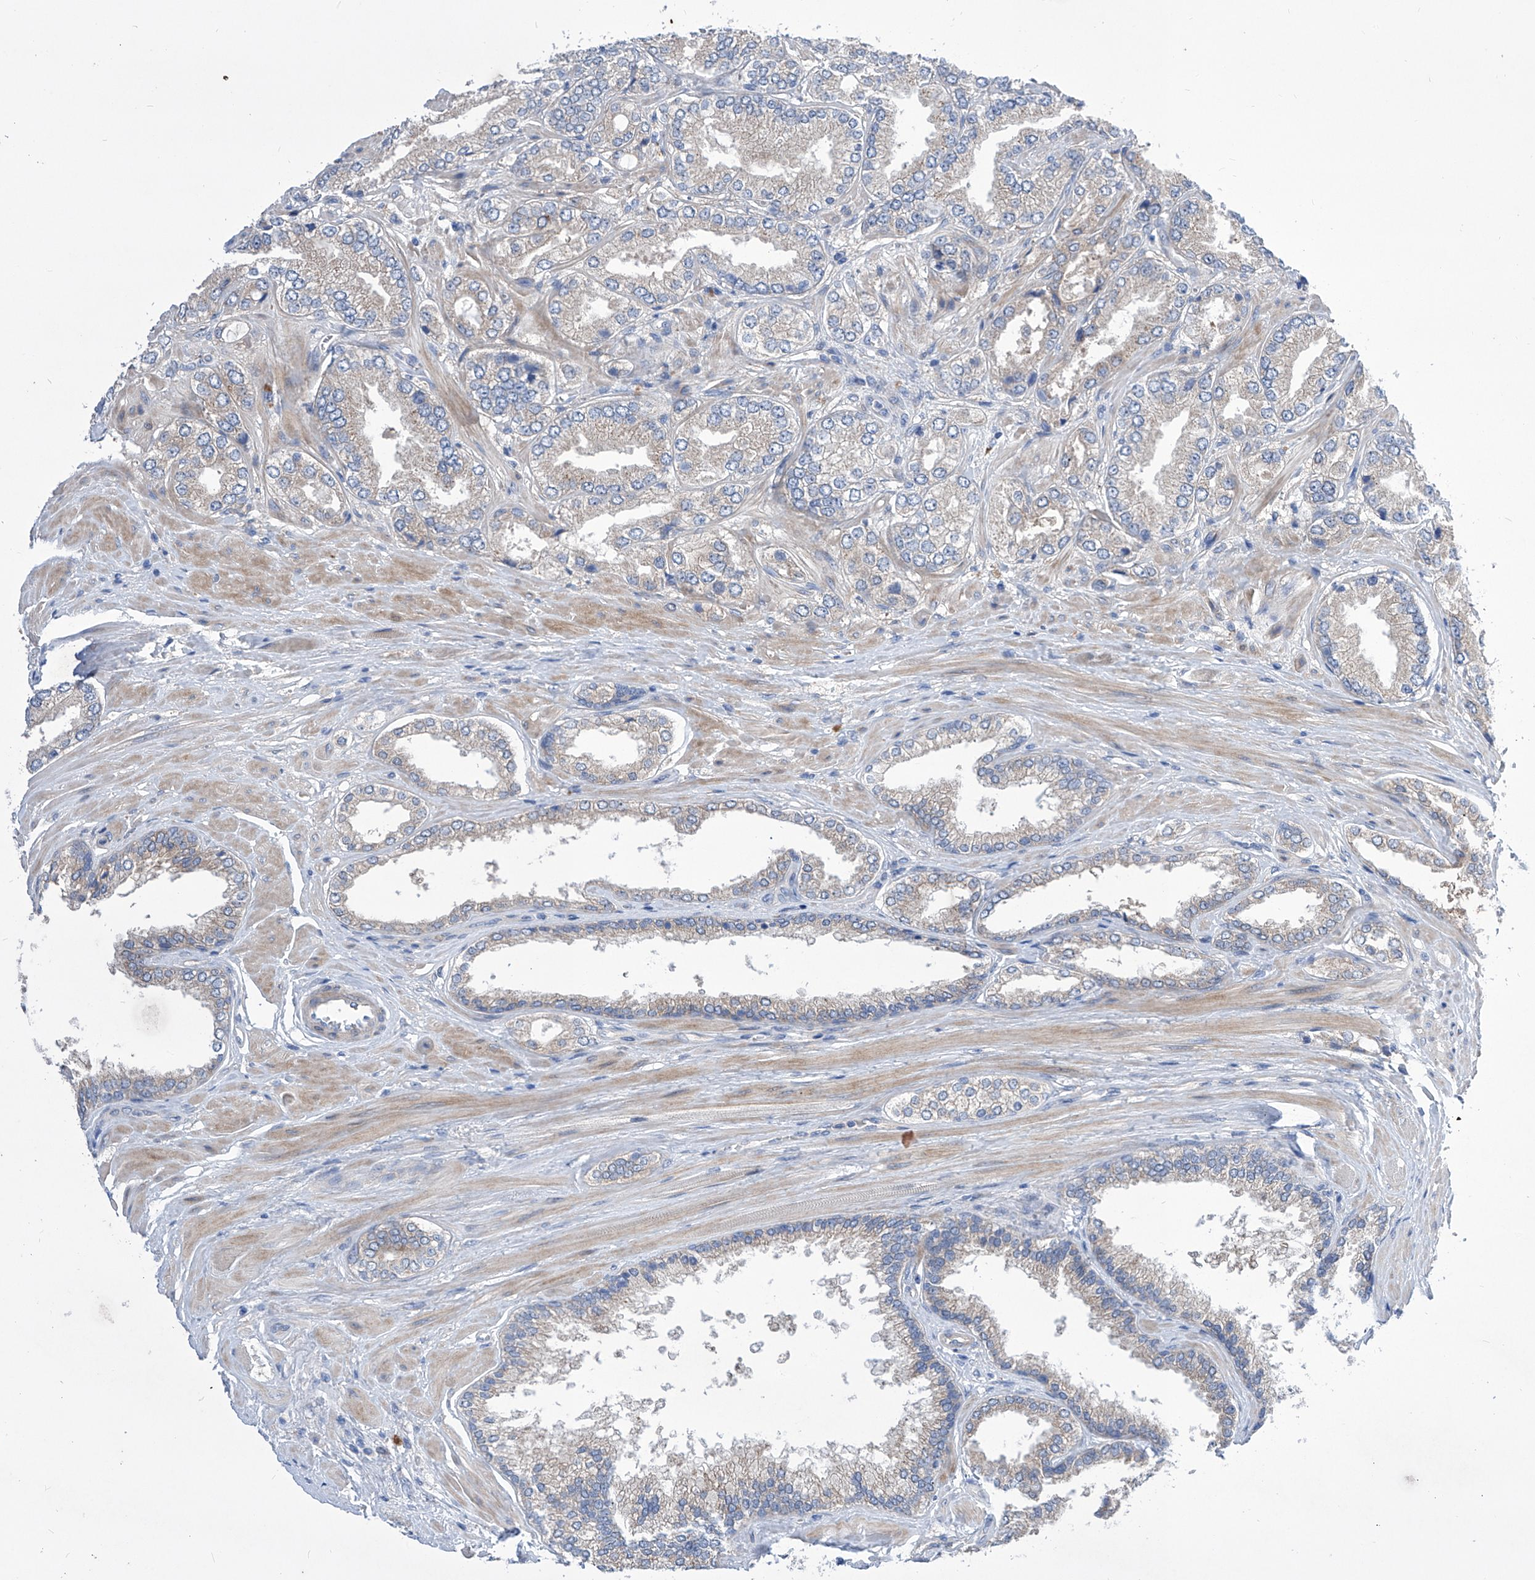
{"staining": {"intensity": "negative", "quantity": "none", "location": "none"}, "tissue": "prostate cancer", "cell_type": "Tumor cells", "image_type": "cancer", "snomed": [{"axis": "morphology", "description": "Adenocarcinoma, Low grade"}, {"axis": "topography", "description": "Prostate"}], "caption": "DAB (3,3'-diaminobenzidine) immunohistochemical staining of prostate low-grade adenocarcinoma displays no significant staining in tumor cells.", "gene": "SRBD1", "patient": {"sex": "male", "age": 62}}